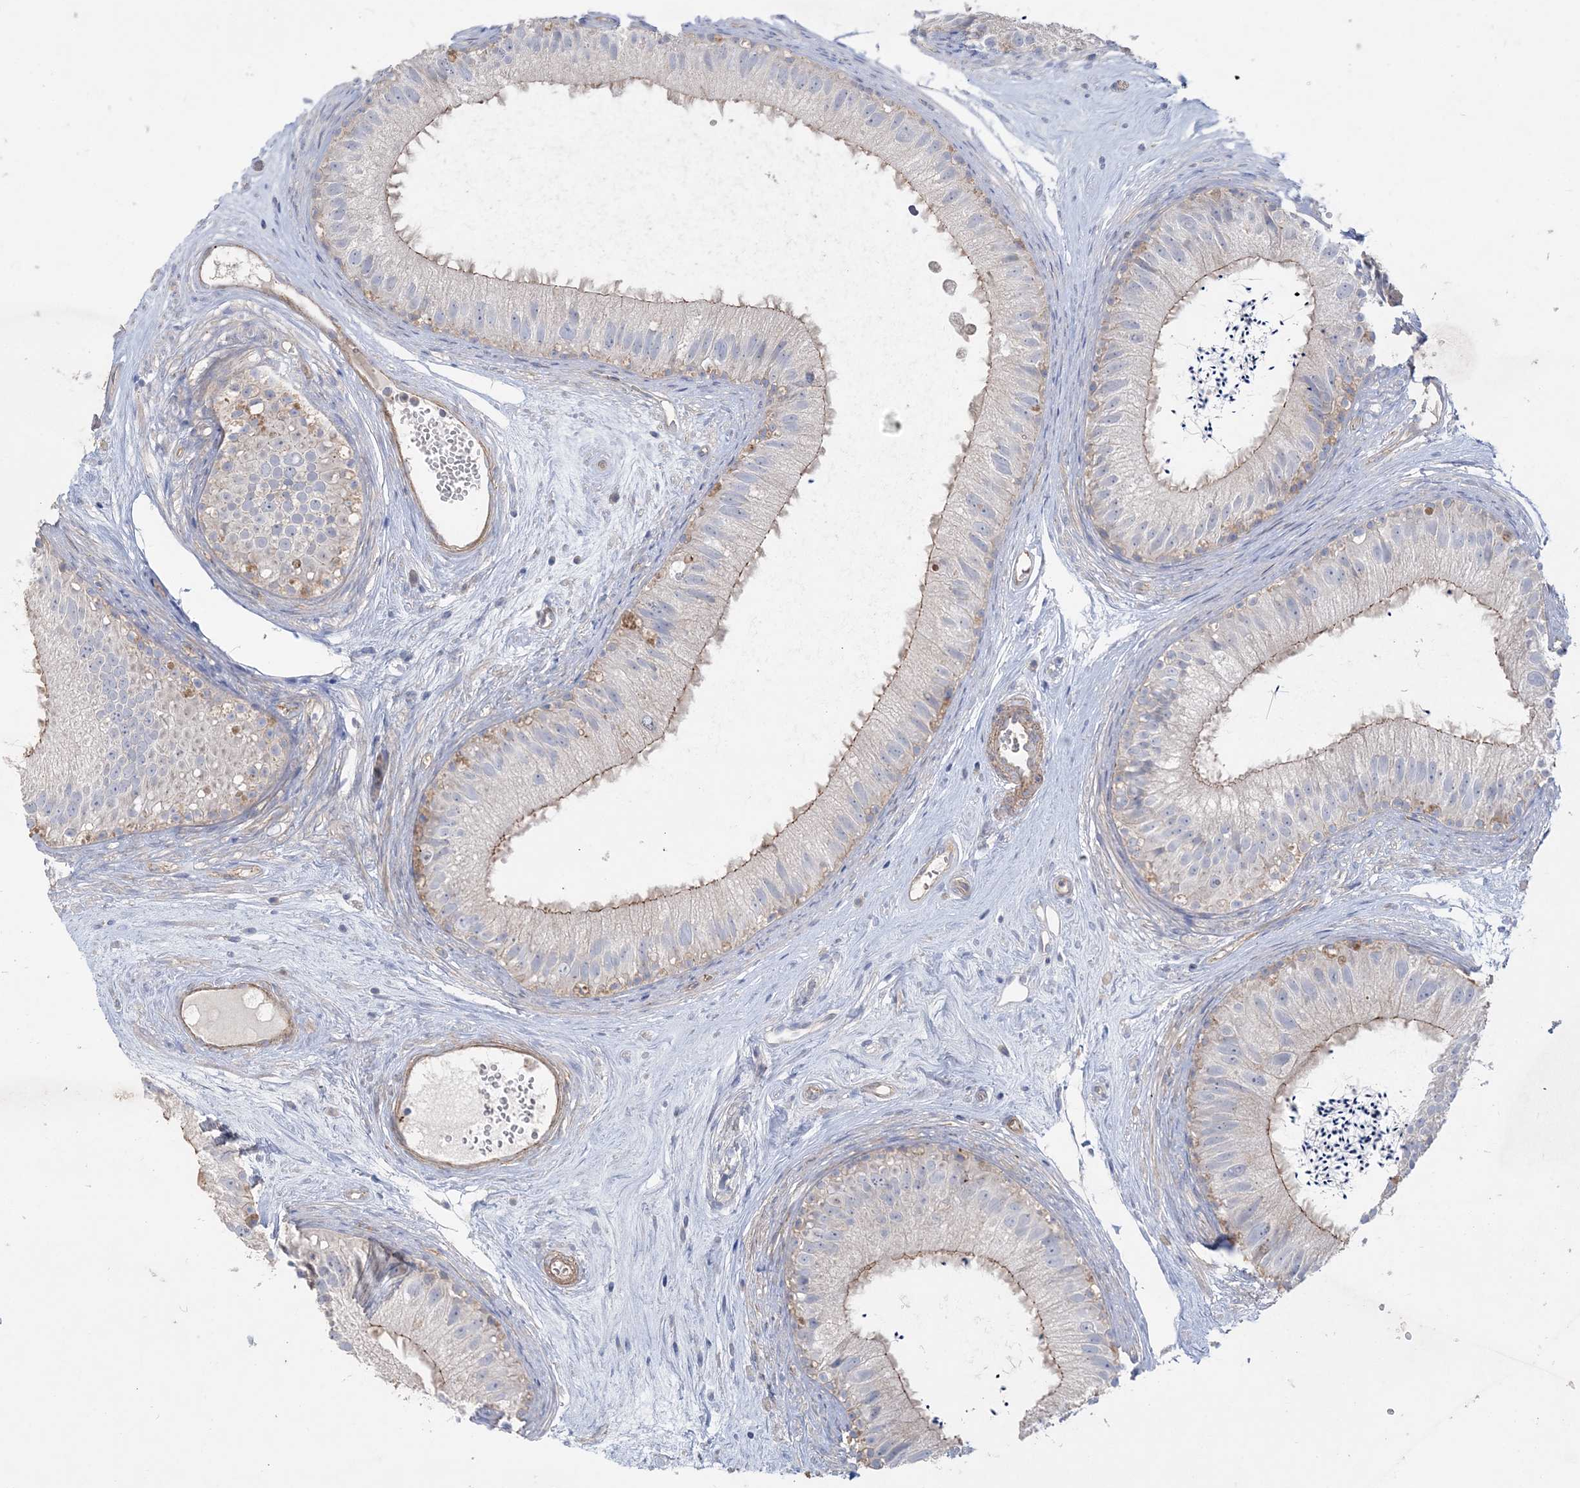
{"staining": {"intensity": "moderate", "quantity": "<25%", "location": "cytoplasmic/membranous"}, "tissue": "epididymis", "cell_type": "Glandular cells", "image_type": "normal", "snomed": [{"axis": "morphology", "description": "Normal tissue, NOS"}, {"axis": "topography", "description": "Epididymis"}], "caption": "This is a micrograph of immunohistochemistry (IHC) staining of benign epididymis, which shows moderate staining in the cytoplasmic/membranous of glandular cells.", "gene": "PIGC", "patient": {"sex": "male", "age": 77}}